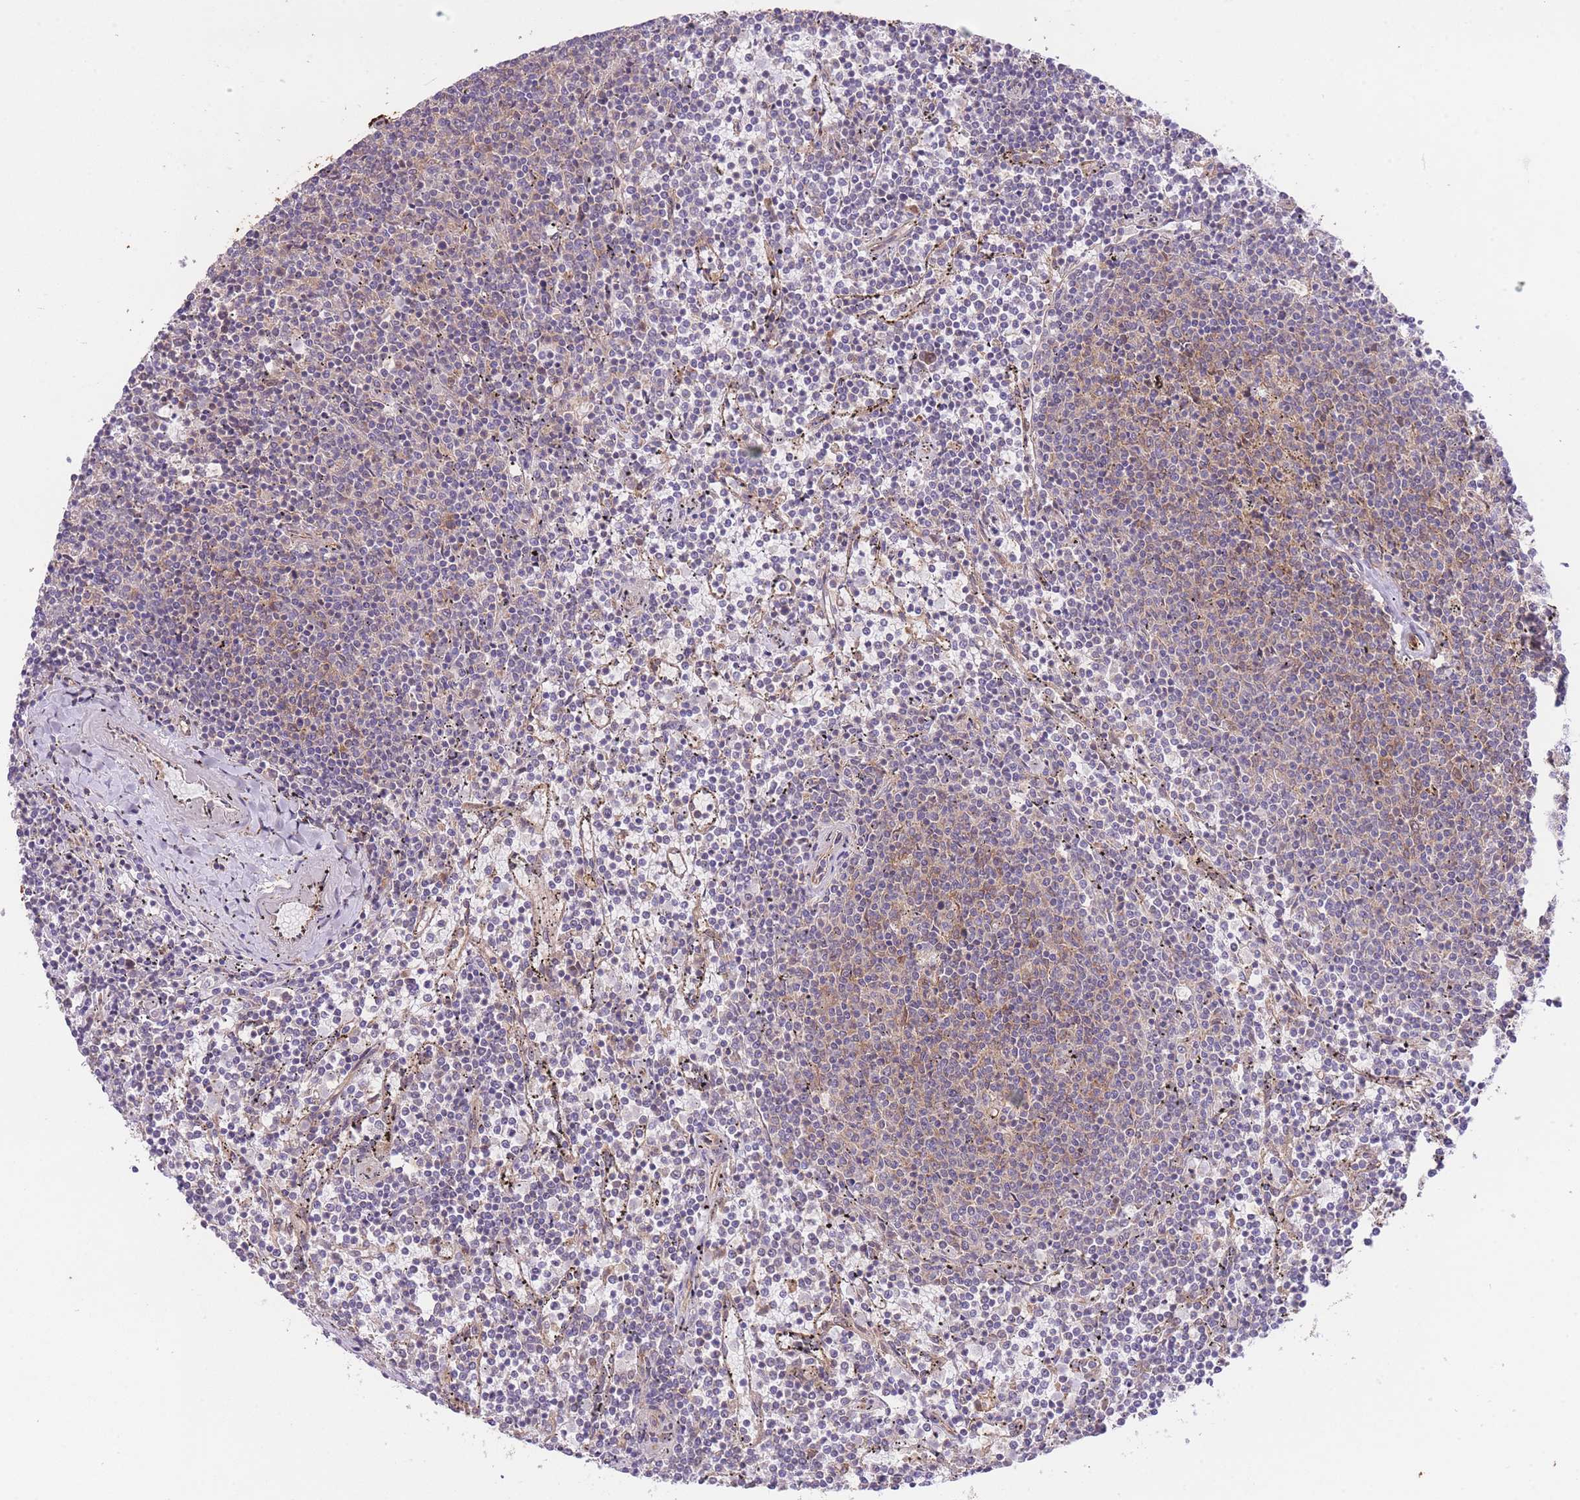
{"staining": {"intensity": "weak", "quantity": "<25%", "location": "cytoplasmic/membranous"}, "tissue": "lymphoma", "cell_type": "Tumor cells", "image_type": "cancer", "snomed": [{"axis": "morphology", "description": "Malignant lymphoma, non-Hodgkin's type, Low grade"}, {"axis": "topography", "description": "Spleen"}], "caption": "This is an immunohistochemistry photomicrograph of lymphoma. There is no staining in tumor cells.", "gene": "EXOSC8", "patient": {"sex": "female", "age": 50}}